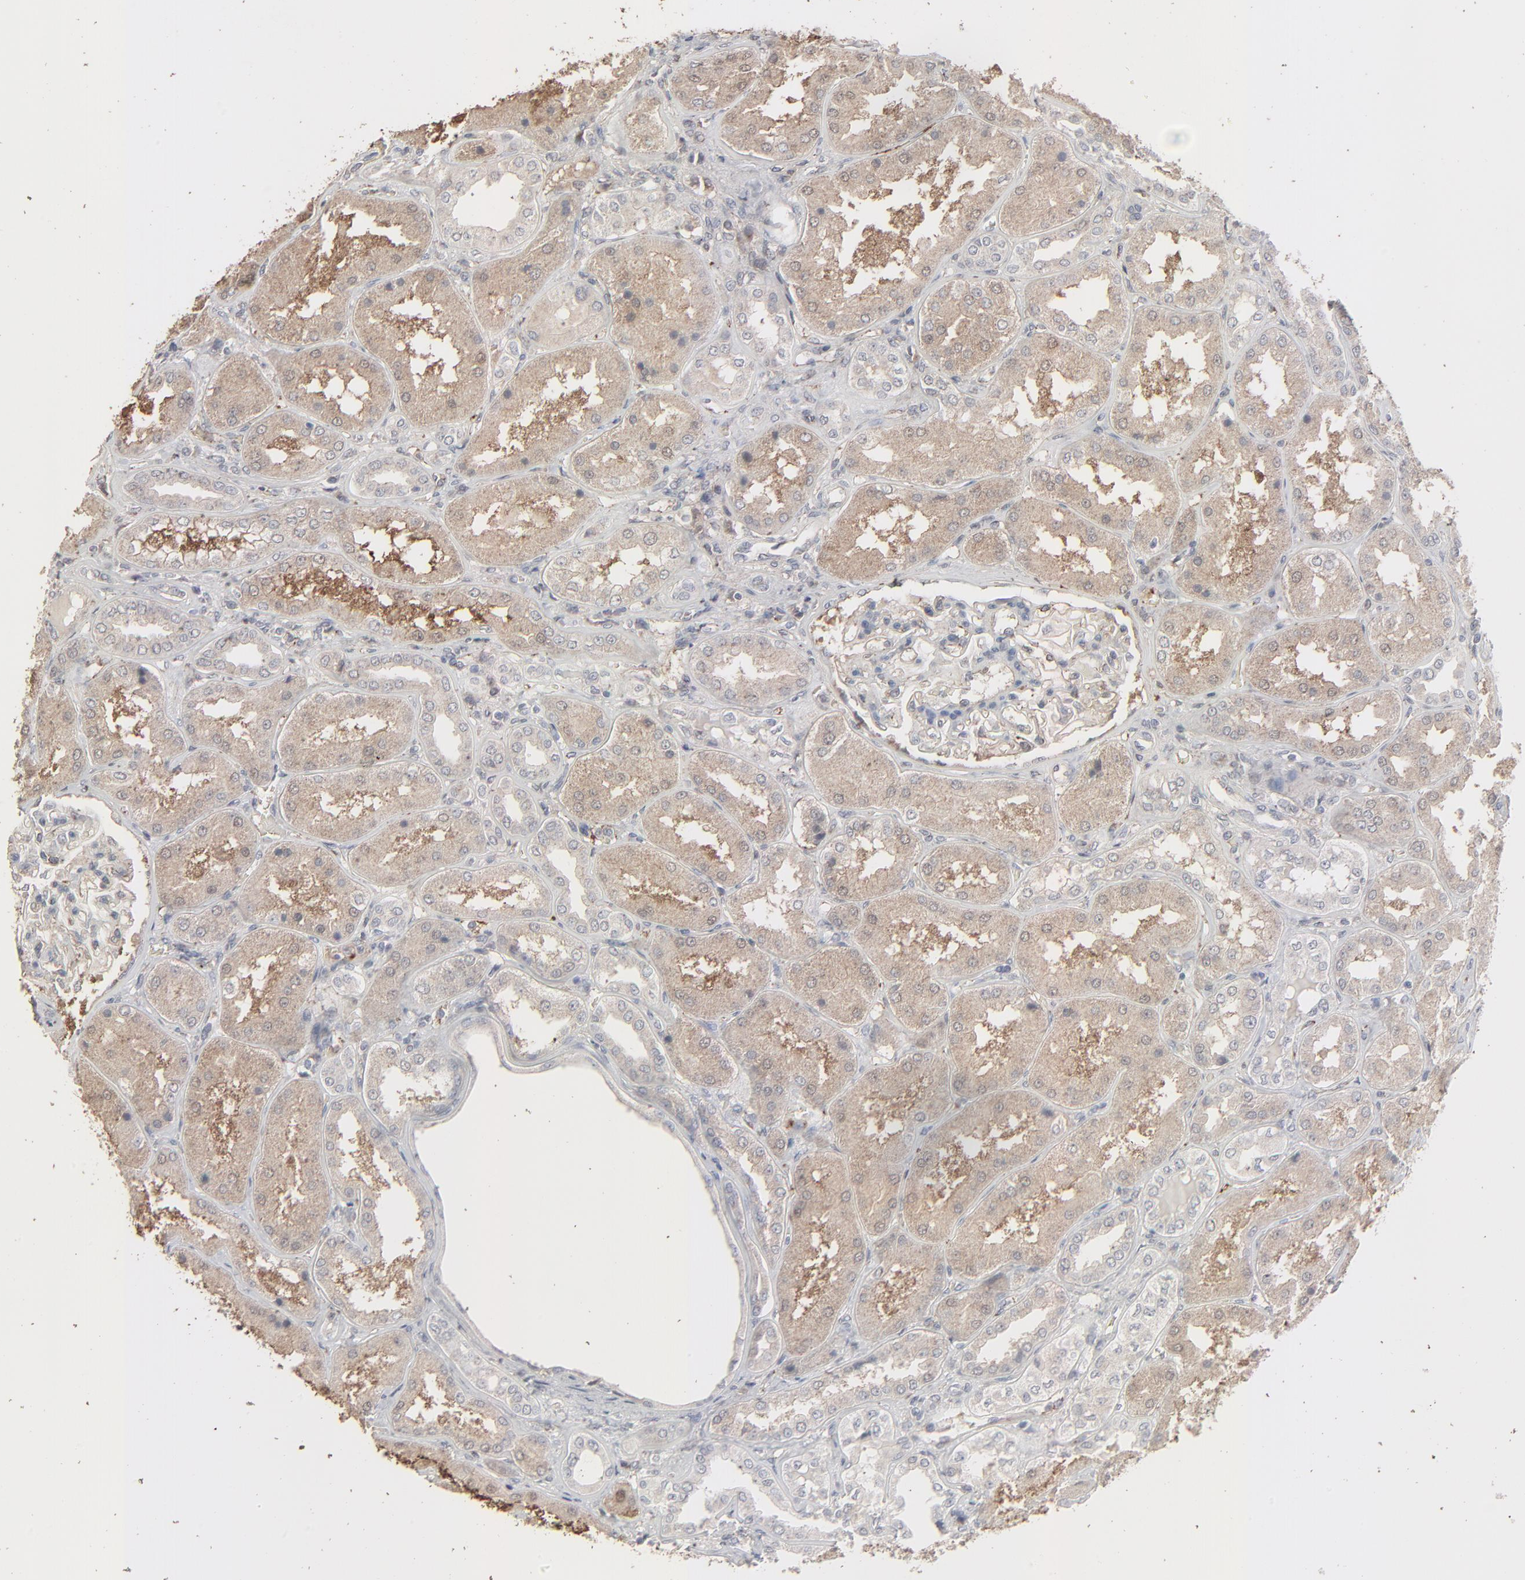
{"staining": {"intensity": "weak", "quantity": ">75%", "location": "cytoplasmic/membranous"}, "tissue": "kidney", "cell_type": "Cells in glomeruli", "image_type": "normal", "snomed": [{"axis": "morphology", "description": "Normal tissue, NOS"}, {"axis": "topography", "description": "Kidney"}], "caption": "Immunohistochemical staining of normal kidney displays weak cytoplasmic/membranous protein expression in approximately >75% of cells in glomeruli.", "gene": "JAM3", "patient": {"sex": "female", "age": 56}}